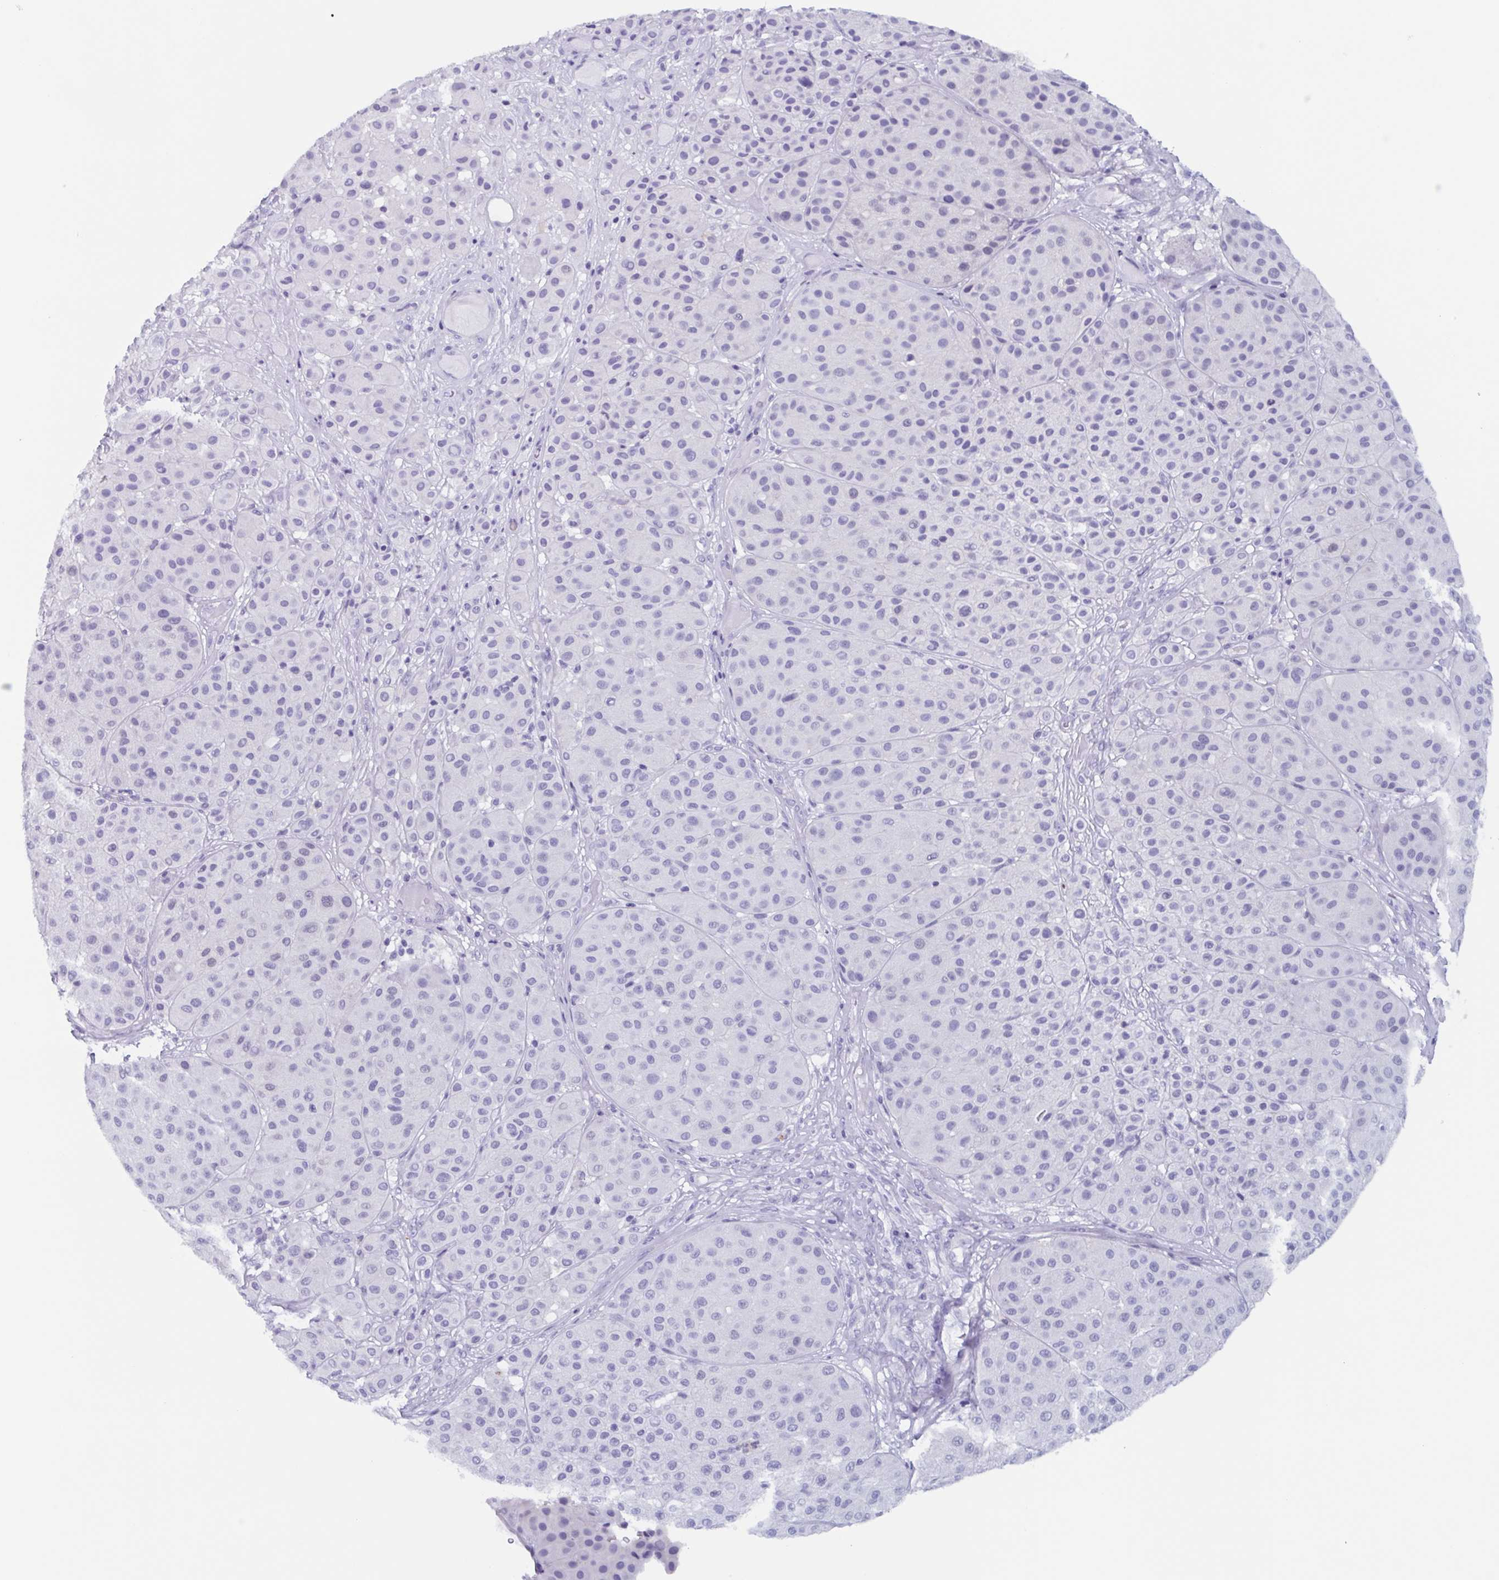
{"staining": {"intensity": "negative", "quantity": "none", "location": "none"}, "tissue": "melanoma", "cell_type": "Tumor cells", "image_type": "cancer", "snomed": [{"axis": "morphology", "description": "Malignant melanoma, Metastatic site"}, {"axis": "topography", "description": "Smooth muscle"}], "caption": "Human malignant melanoma (metastatic site) stained for a protein using immunohistochemistry displays no staining in tumor cells.", "gene": "BPI", "patient": {"sex": "male", "age": 41}}